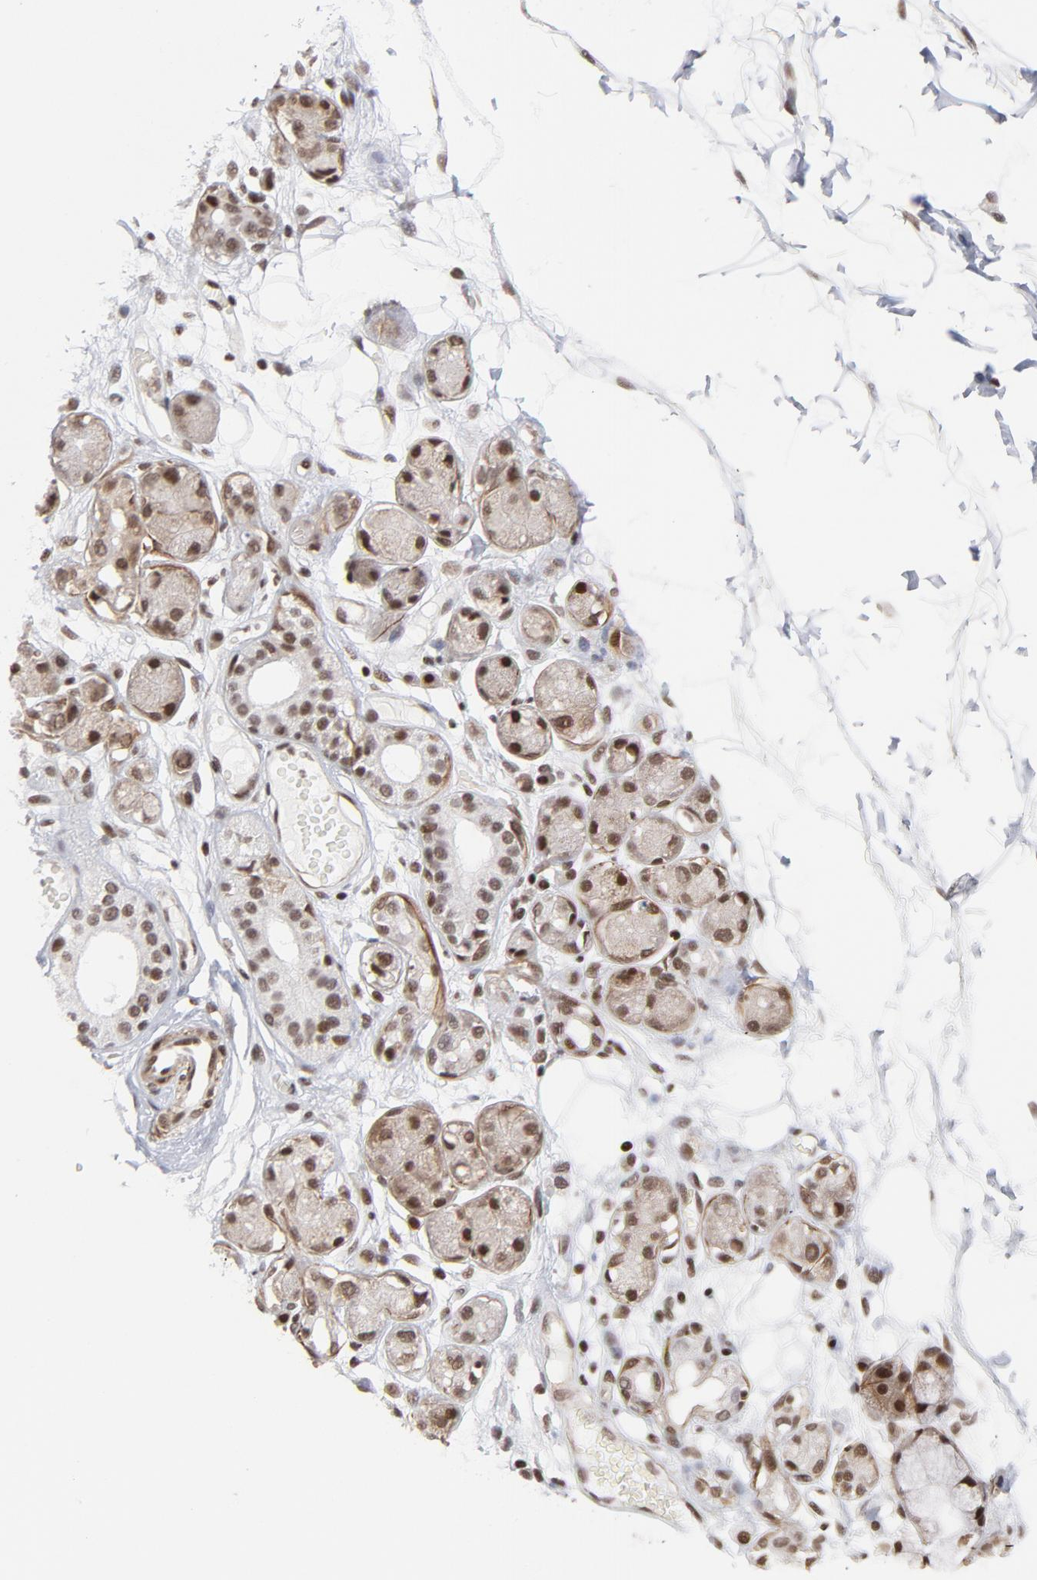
{"staining": {"intensity": "moderate", "quantity": ">75%", "location": "nuclear"}, "tissue": "adipose tissue", "cell_type": "Adipocytes", "image_type": "normal", "snomed": [{"axis": "morphology", "description": "Normal tissue, NOS"}, {"axis": "morphology", "description": "Inflammation, NOS"}, {"axis": "topography", "description": "Vascular tissue"}, {"axis": "topography", "description": "Salivary gland"}], "caption": "Unremarkable adipose tissue was stained to show a protein in brown. There is medium levels of moderate nuclear positivity in about >75% of adipocytes. Nuclei are stained in blue.", "gene": "CTCF", "patient": {"sex": "female", "age": 75}}